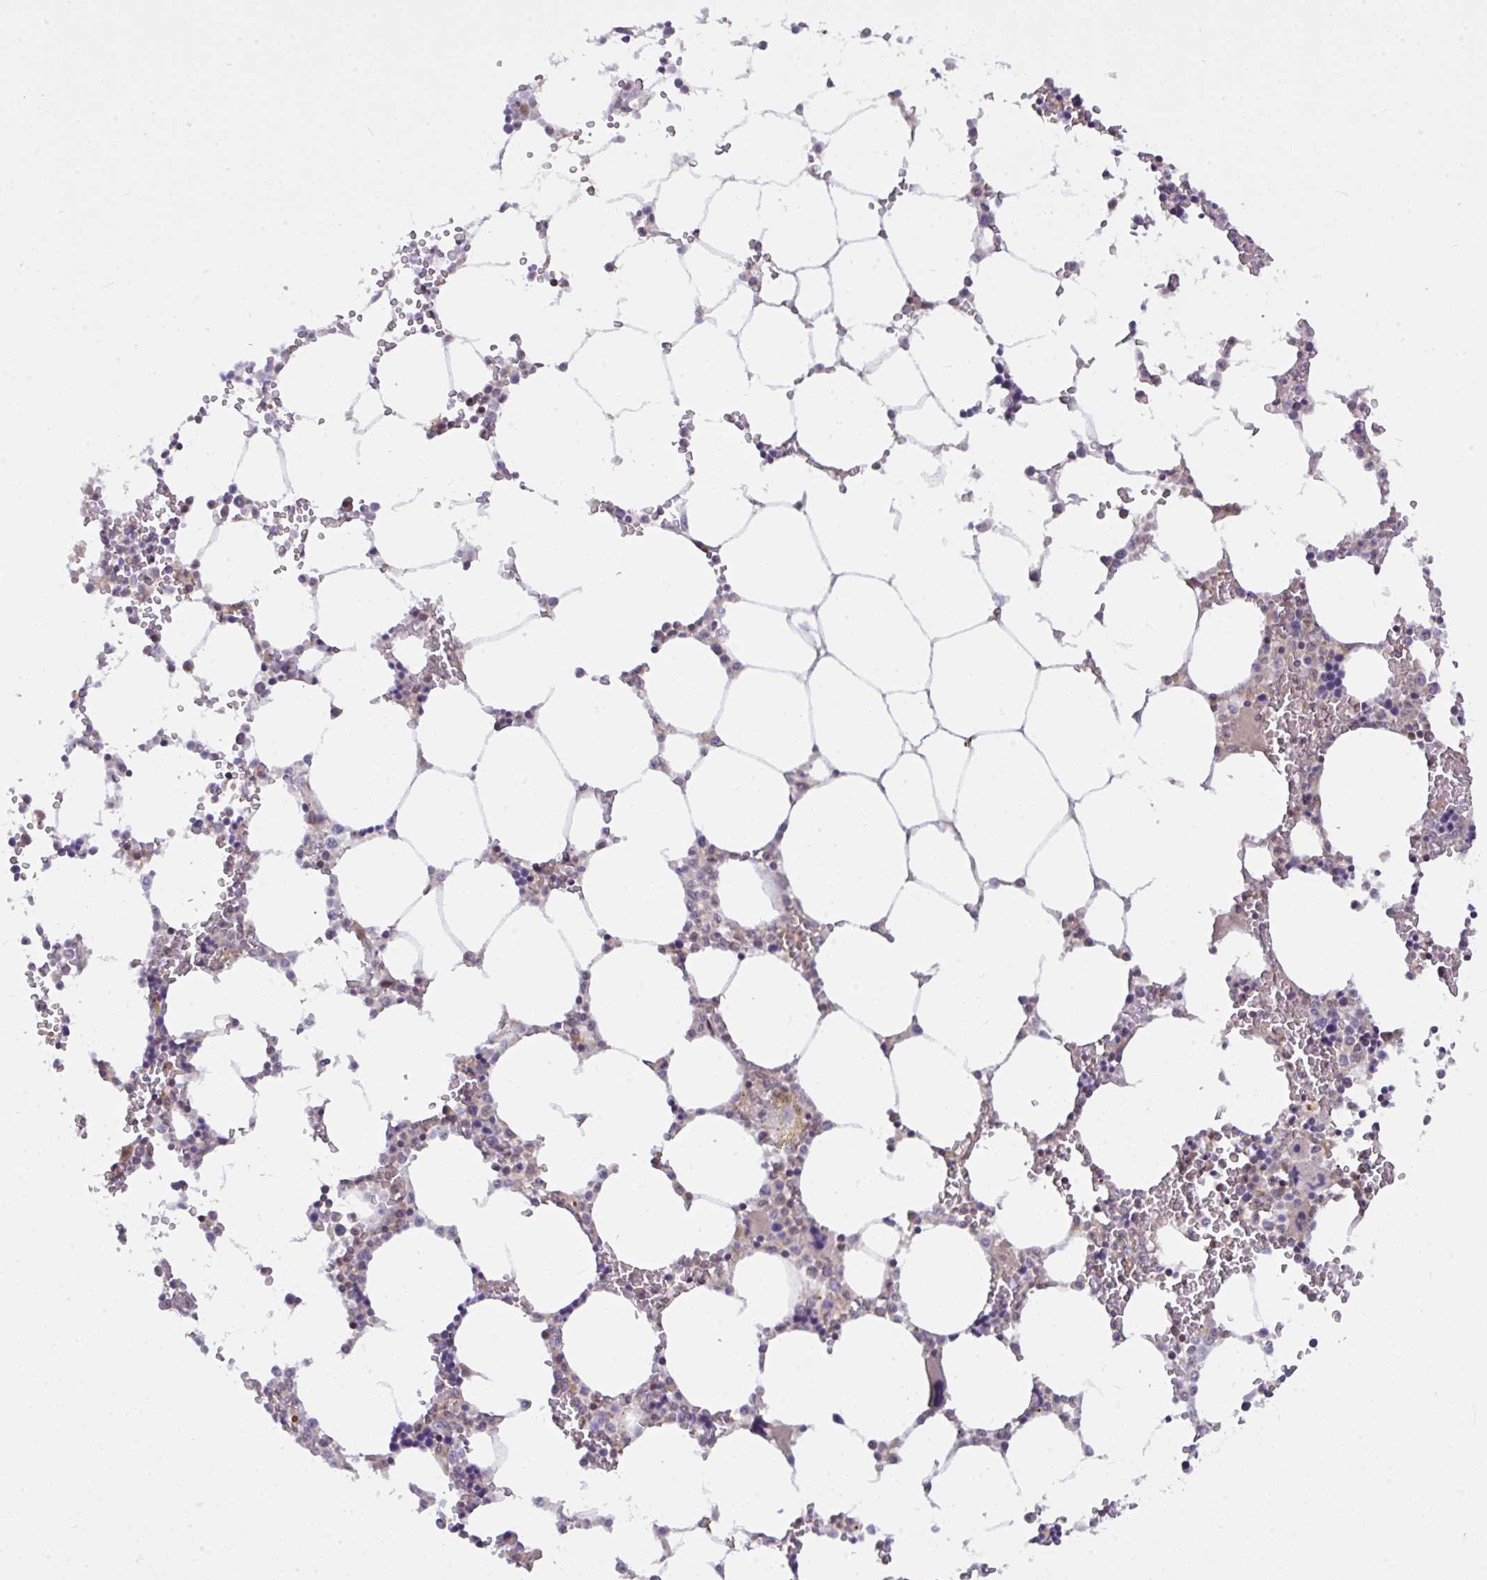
{"staining": {"intensity": "moderate", "quantity": "25%-75%", "location": "cytoplasmic/membranous"}, "tissue": "bone marrow", "cell_type": "Hematopoietic cells", "image_type": "normal", "snomed": [{"axis": "morphology", "description": "Normal tissue, NOS"}, {"axis": "topography", "description": "Bone marrow"}], "caption": "DAB immunohistochemical staining of unremarkable bone marrow displays moderate cytoplasmic/membranous protein positivity in approximately 25%-75% of hematopoietic cells. (brown staining indicates protein expression, while blue staining denotes nuclei).", "gene": "KLF2", "patient": {"sex": "male", "age": 64}}